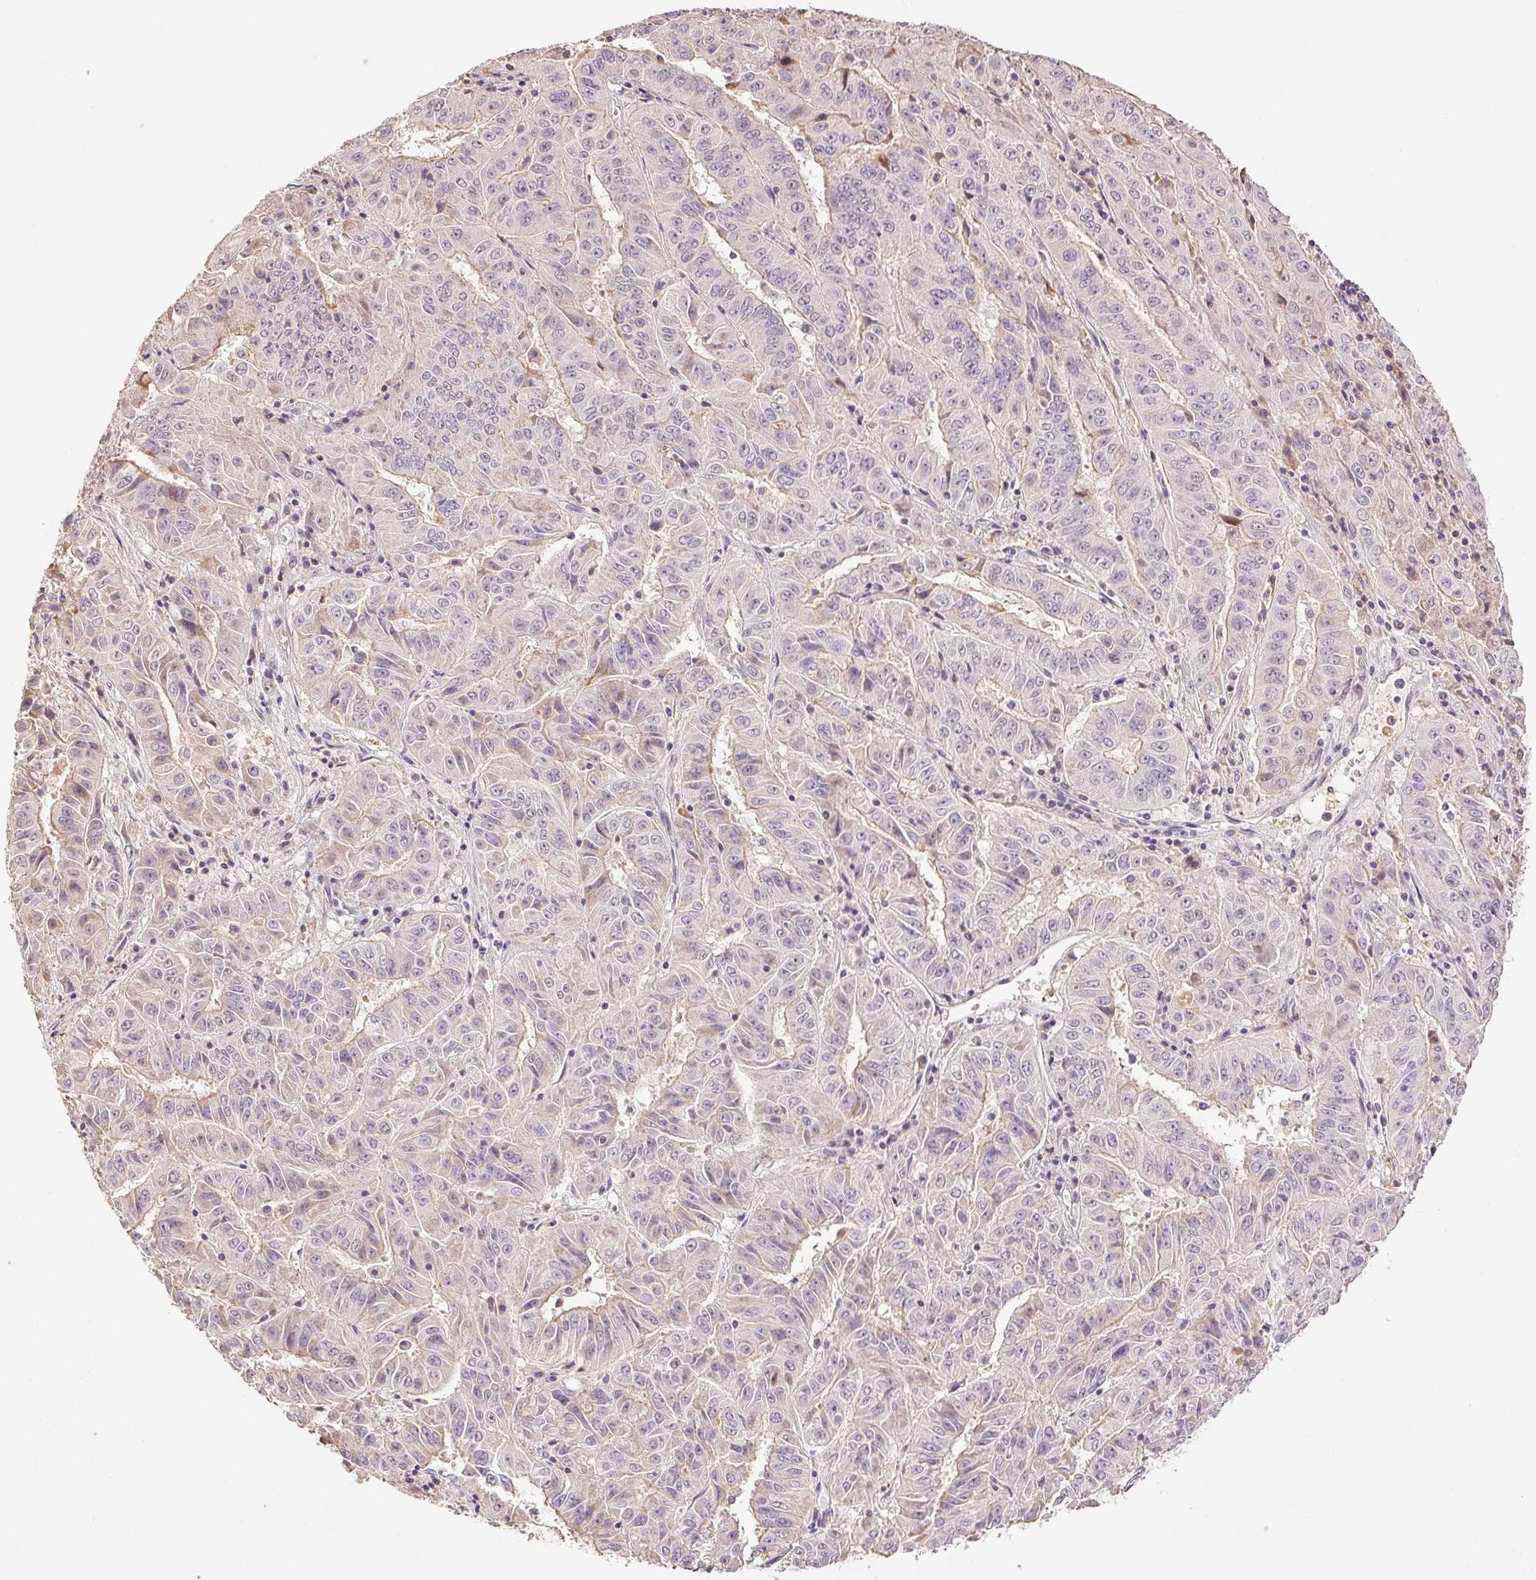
{"staining": {"intensity": "negative", "quantity": "none", "location": "none"}, "tissue": "pancreatic cancer", "cell_type": "Tumor cells", "image_type": "cancer", "snomed": [{"axis": "morphology", "description": "Adenocarcinoma, NOS"}, {"axis": "topography", "description": "Pancreas"}], "caption": "Adenocarcinoma (pancreatic) stained for a protein using IHC displays no positivity tumor cells.", "gene": "TMEM253", "patient": {"sex": "male", "age": 63}}